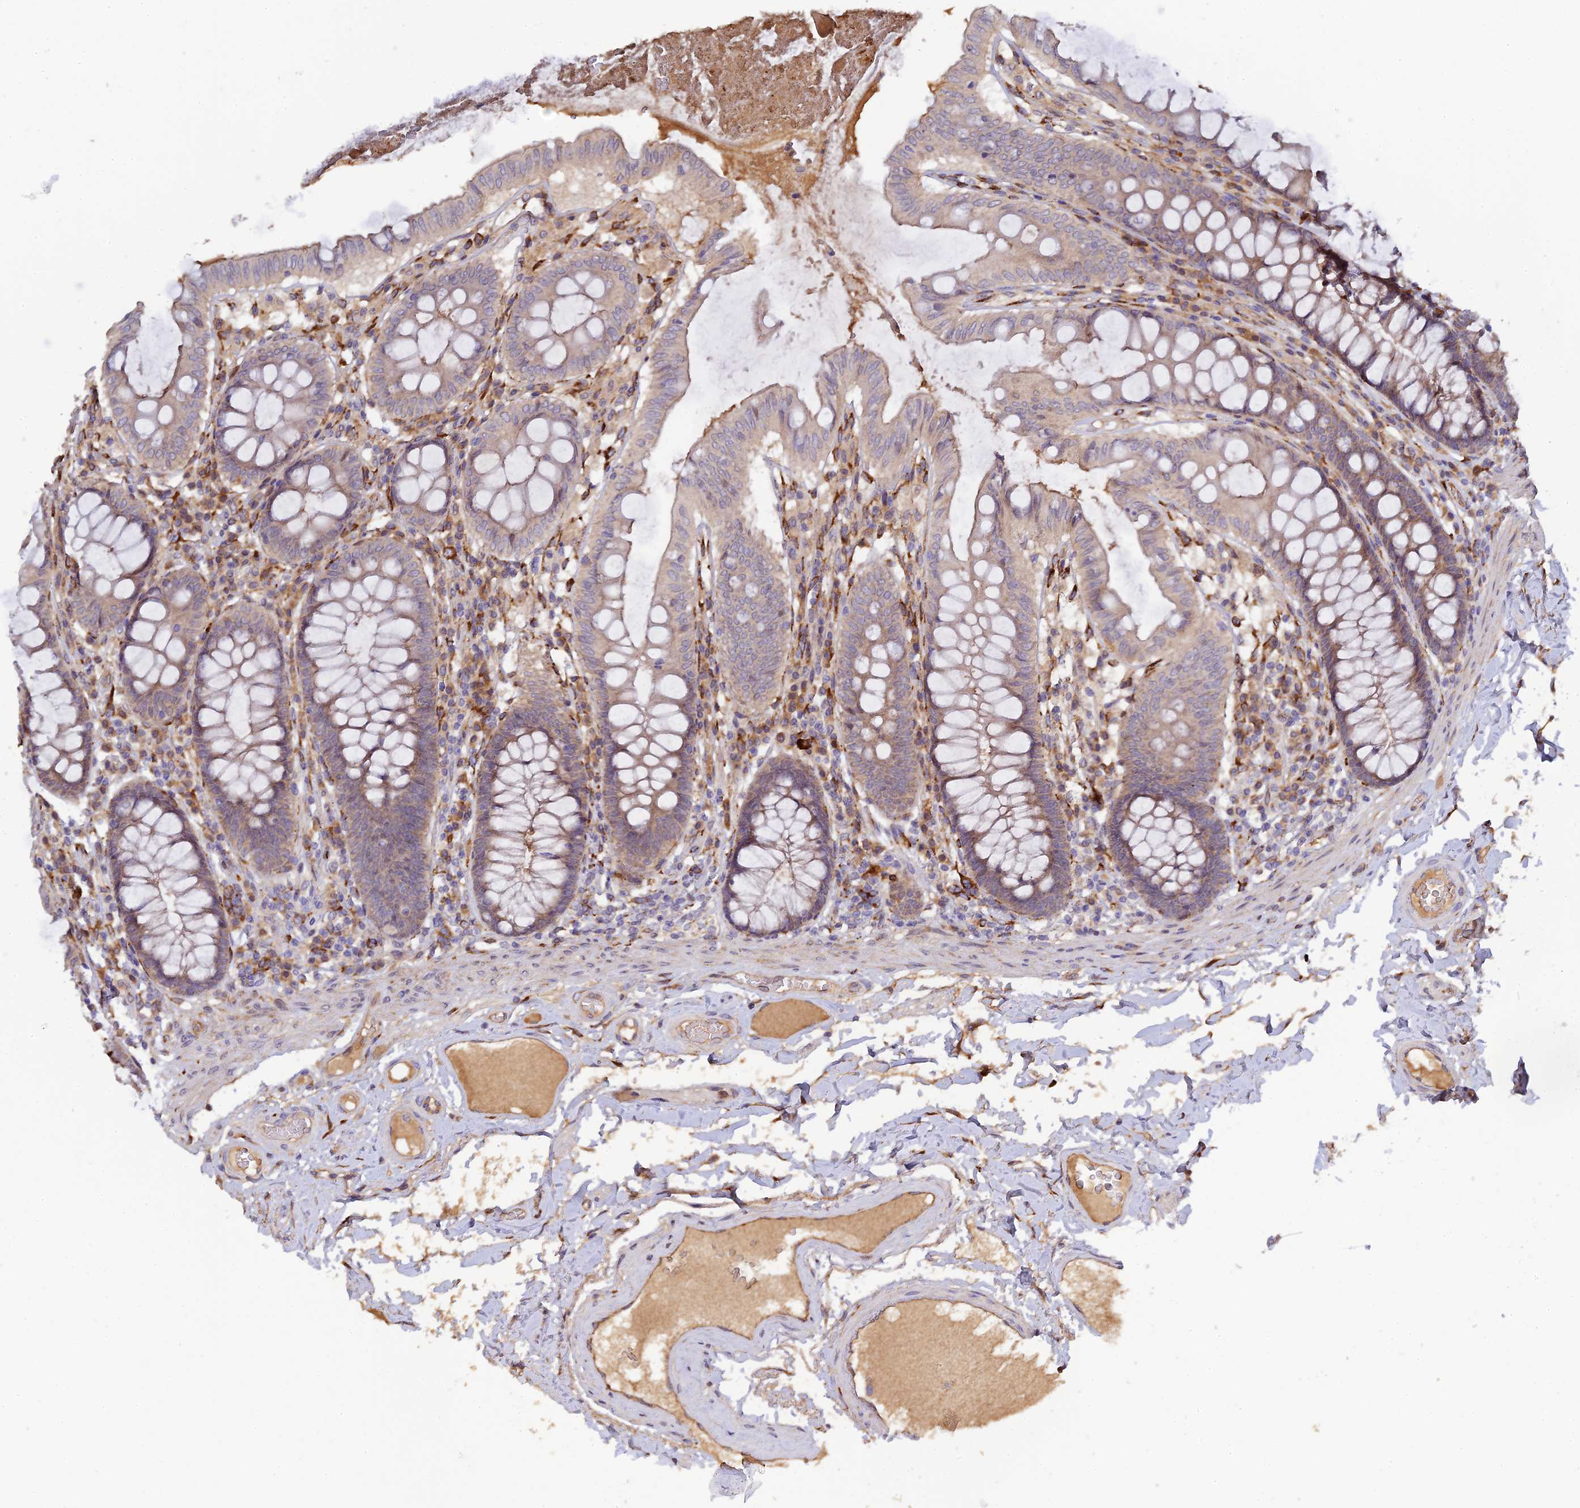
{"staining": {"intensity": "weak", "quantity": ">75%", "location": "cytoplasmic/membranous"}, "tissue": "colon", "cell_type": "Endothelial cells", "image_type": "normal", "snomed": [{"axis": "morphology", "description": "Normal tissue, NOS"}, {"axis": "topography", "description": "Colon"}], "caption": "Immunohistochemistry (IHC) micrograph of normal human colon stained for a protein (brown), which reveals low levels of weak cytoplasmic/membranous positivity in approximately >75% of endothelial cells.", "gene": "P3H3", "patient": {"sex": "male", "age": 84}}